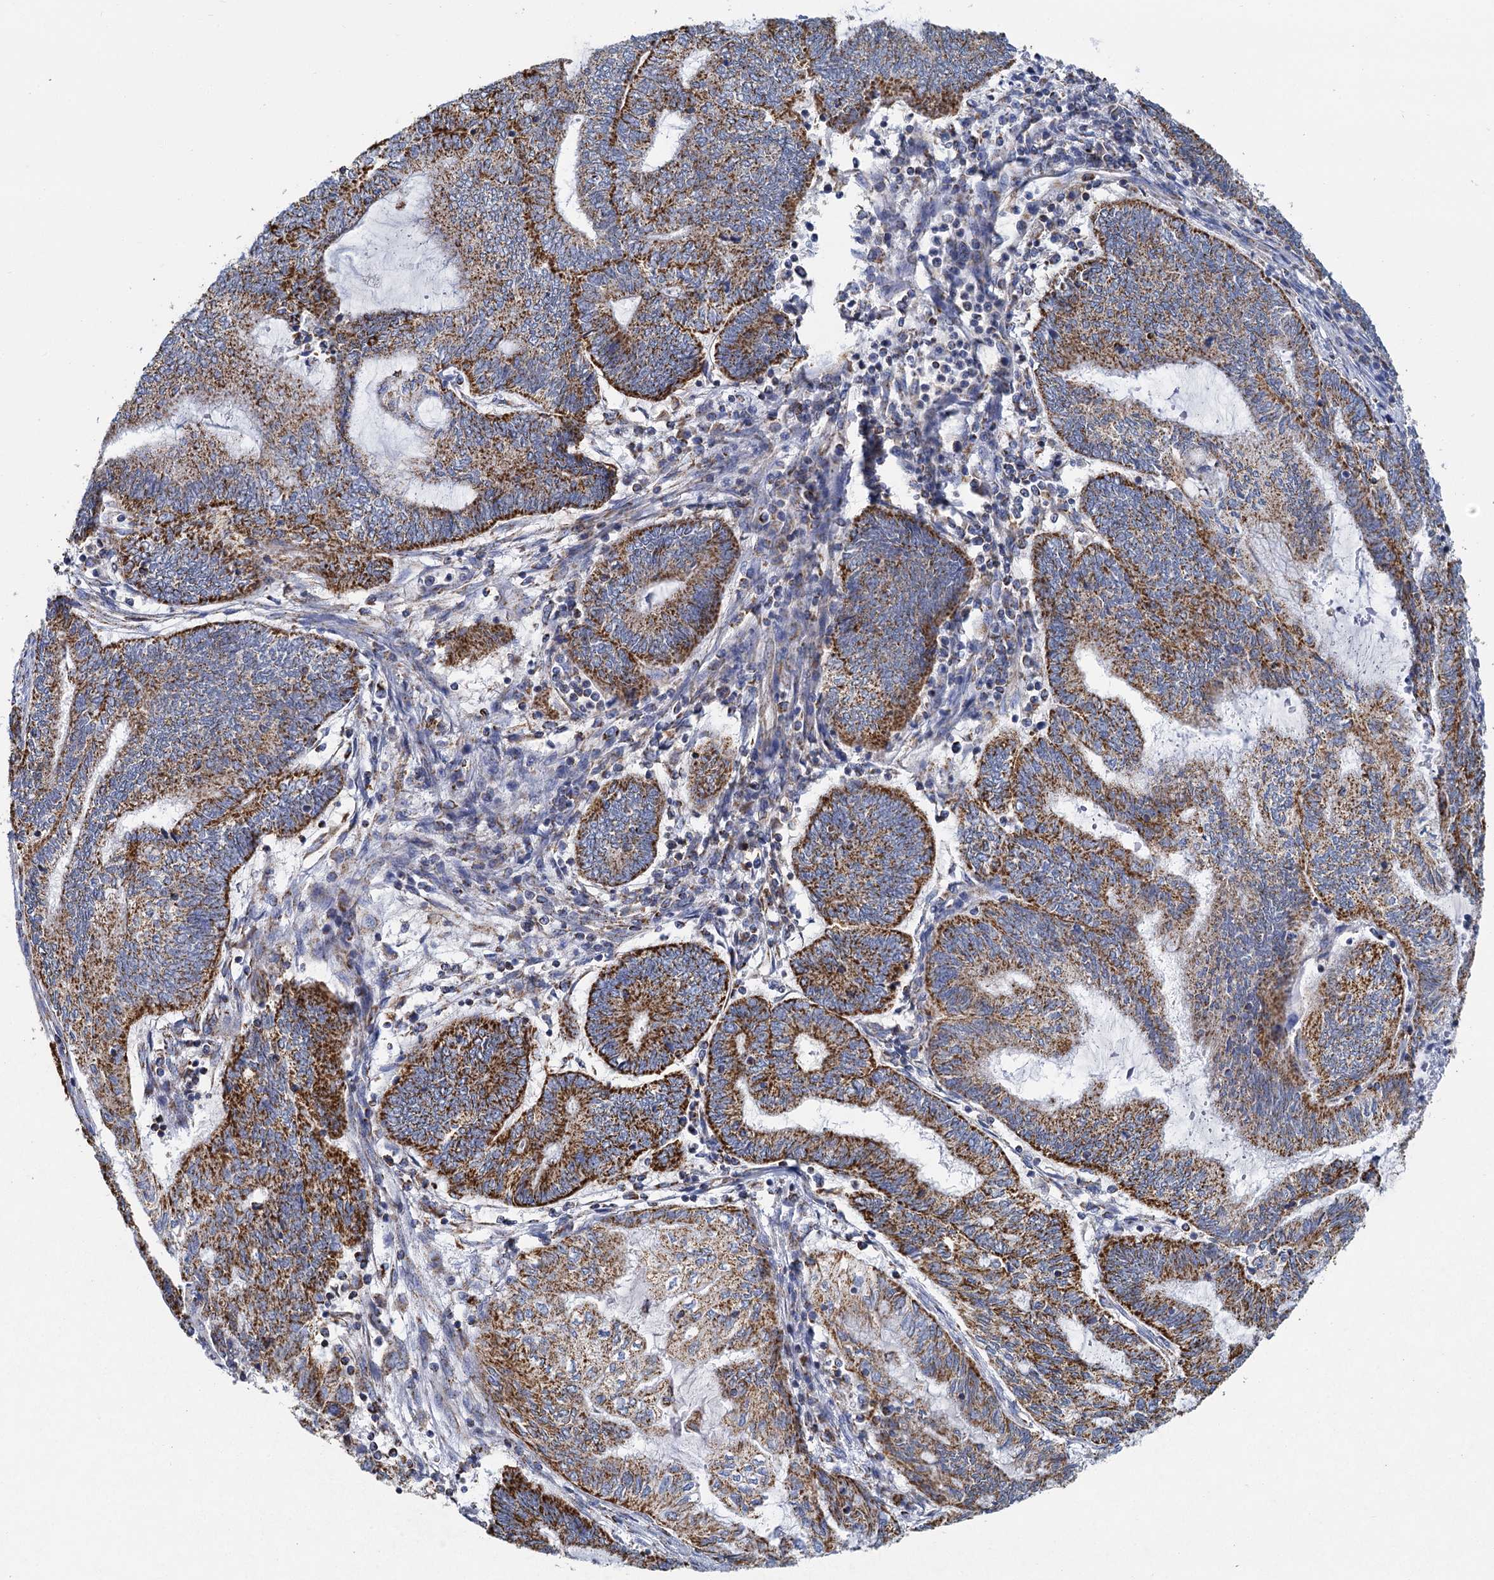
{"staining": {"intensity": "strong", "quantity": ">75%", "location": "cytoplasmic/membranous"}, "tissue": "endometrial cancer", "cell_type": "Tumor cells", "image_type": "cancer", "snomed": [{"axis": "morphology", "description": "Adenocarcinoma, NOS"}, {"axis": "topography", "description": "Uterus"}, {"axis": "topography", "description": "Endometrium"}], "caption": "Immunohistochemical staining of human endometrial adenocarcinoma exhibits high levels of strong cytoplasmic/membranous protein staining in approximately >75% of tumor cells.", "gene": "CCP110", "patient": {"sex": "female", "age": 70}}